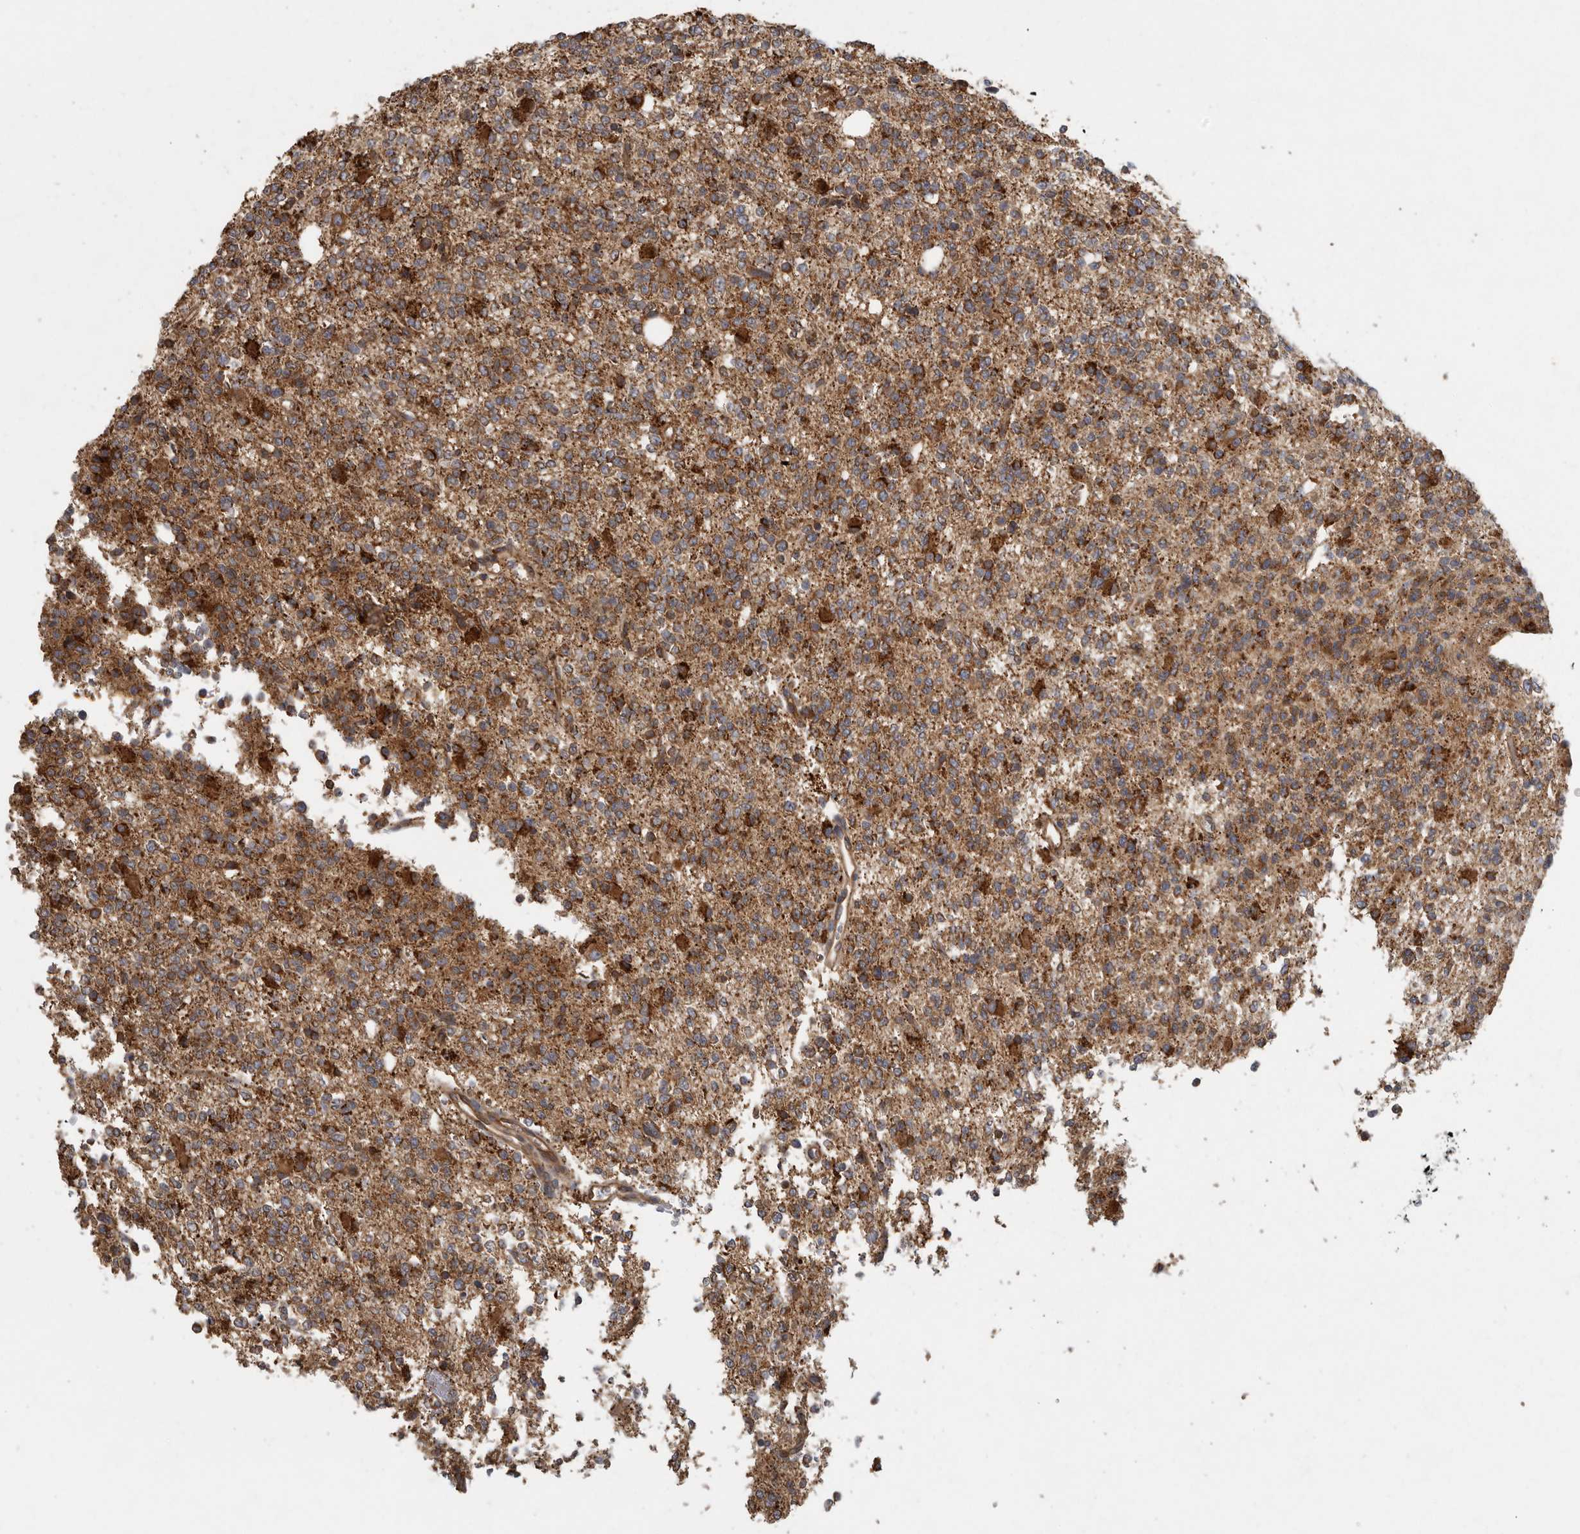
{"staining": {"intensity": "moderate", "quantity": ">75%", "location": "cytoplasmic/membranous"}, "tissue": "glioma", "cell_type": "Tumor cells", "image_type": "cancer", "snomed": [{"axis": "morphology", "description": "Glioma, malignant, High grade"}, {"axis": "topography", "description": "Brain"}], "caption": "Glioma stained with DAB immunohistochemistry (IHC) exhibits medium levels of moderate cytoplasmic/membranous staining in approximately >75% of tumor cells. The staining is performed using DAB brown chromogen to label protein expression. The nuclei are counter-stained blue using hematoxylin.", "gene": "BCAP29", "patient": {"sex": "female", "age": 62}}